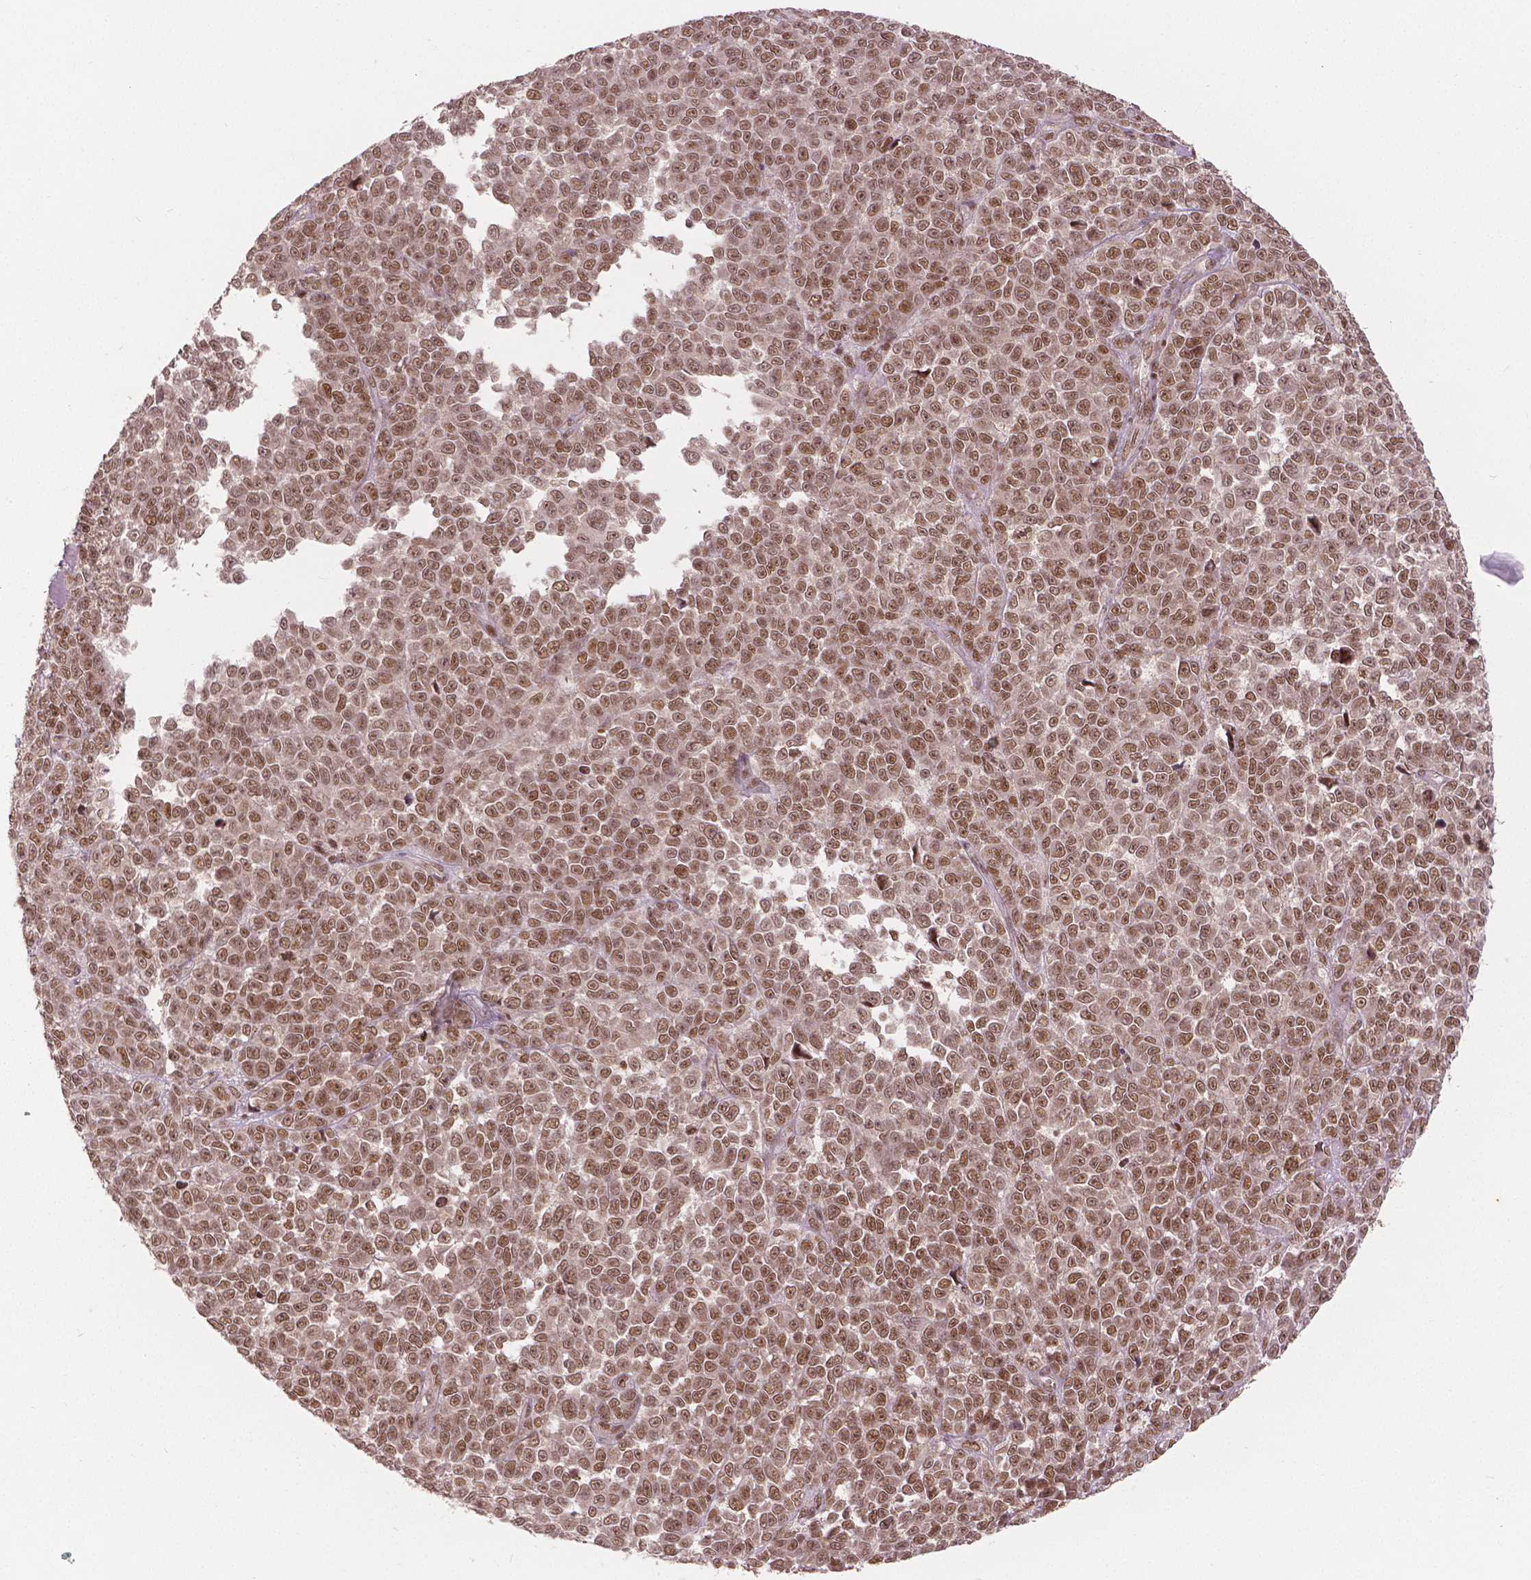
{"staining": {"intensity": "moderate", "quantity": ">75%", "location": "nuclear"}, "tissue": "melanoma", "cell_type": "Tumor cells", "image_type": "cancer", "snomed": [{"axis": "morphology", "description": "Malignant melanoma, NOS"}, {"axis": "topography", "description": "Skin"}], "caption": "IHC image of neoplastic tissue: melanoma stained using immunohistochemistry (IHC) reveals medium levels of moderate protein expression localized specifically in the nuclear of tumor cells, appearing as a nuclear brown color.", "gene": "NSD2", "patient": {"sex": "female", "age": 95}}